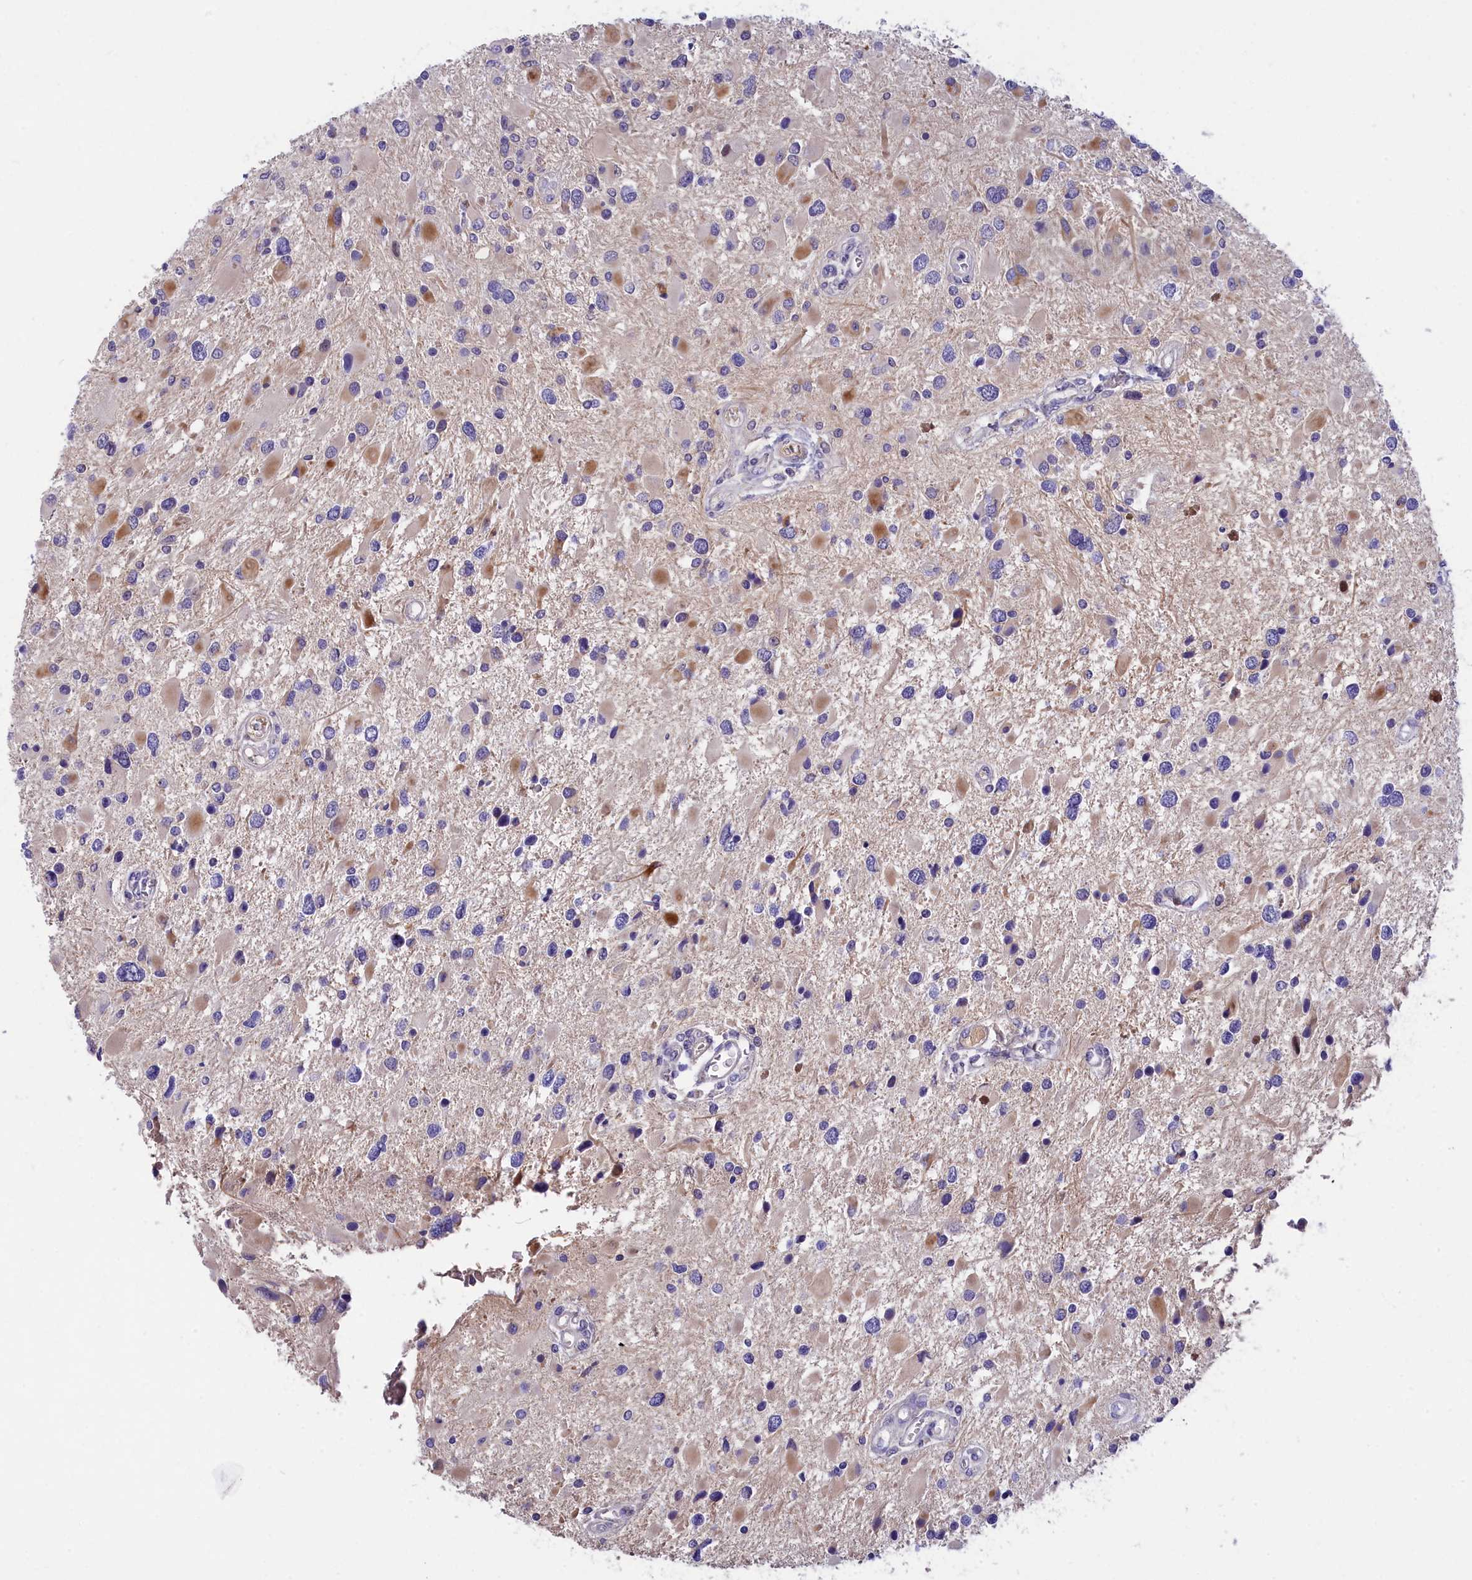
{"staining": {"intensity": "negative", "quantity": "none", "location": "none"}, "tissue": "glioma", "cell_type": "Tumor cells", "image_type": "cancer", "snomed": [{"axis": "morphology", "description": "Glioma, malignant, High grade"}, {"axis": "topography", "description": "Brain"}], "caption": "This is an immunohistochemistry (IHC) photomicrograph of human glioma. There is no staining in tumor cells.", "gene": "NKPD1", "patient": {"sex": "male", "age": 53}}